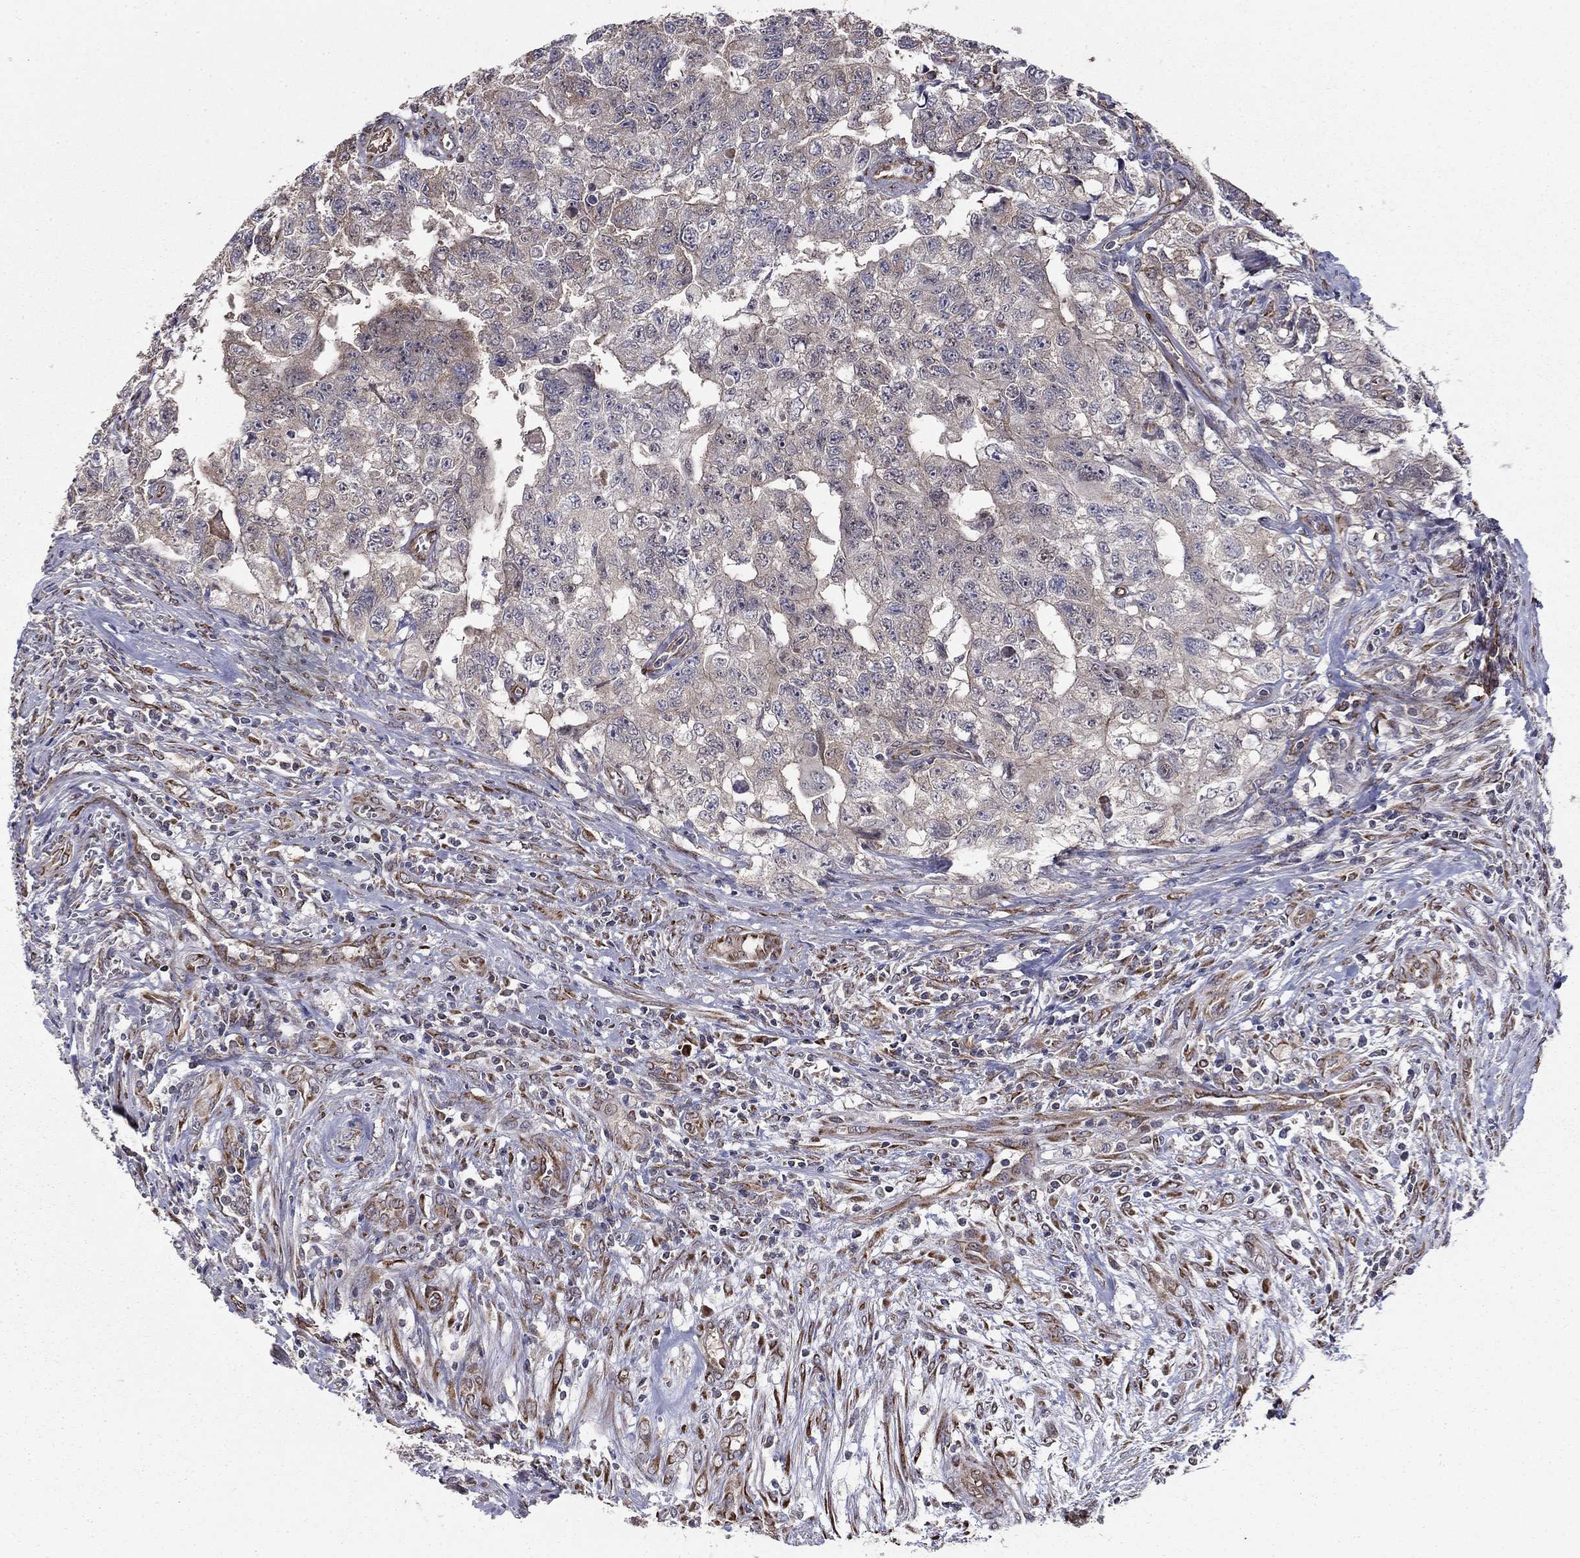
{"staining": {"intensity": "negative", "quantity": "none", "location": "none"}, "tissue": "testis cancer", "cell_type": "Tumor cells", "image_type": "cancer", "snomed": [{"axis": "morphology", "description": "Carcinoma, Embryonal, NOS"}, {"axis": "topography", "description": "Testis"}], "caption": "Immunohistochemical staining of human testis cancer (embryonal carcinoma) exhibits no significant positivity in tumor cells. (DAB (3,3'-diaminobenzidine) IHC, high magnification).", "gene": "NKIRAS1", "patient": {"sex": "male", "age": 24}}